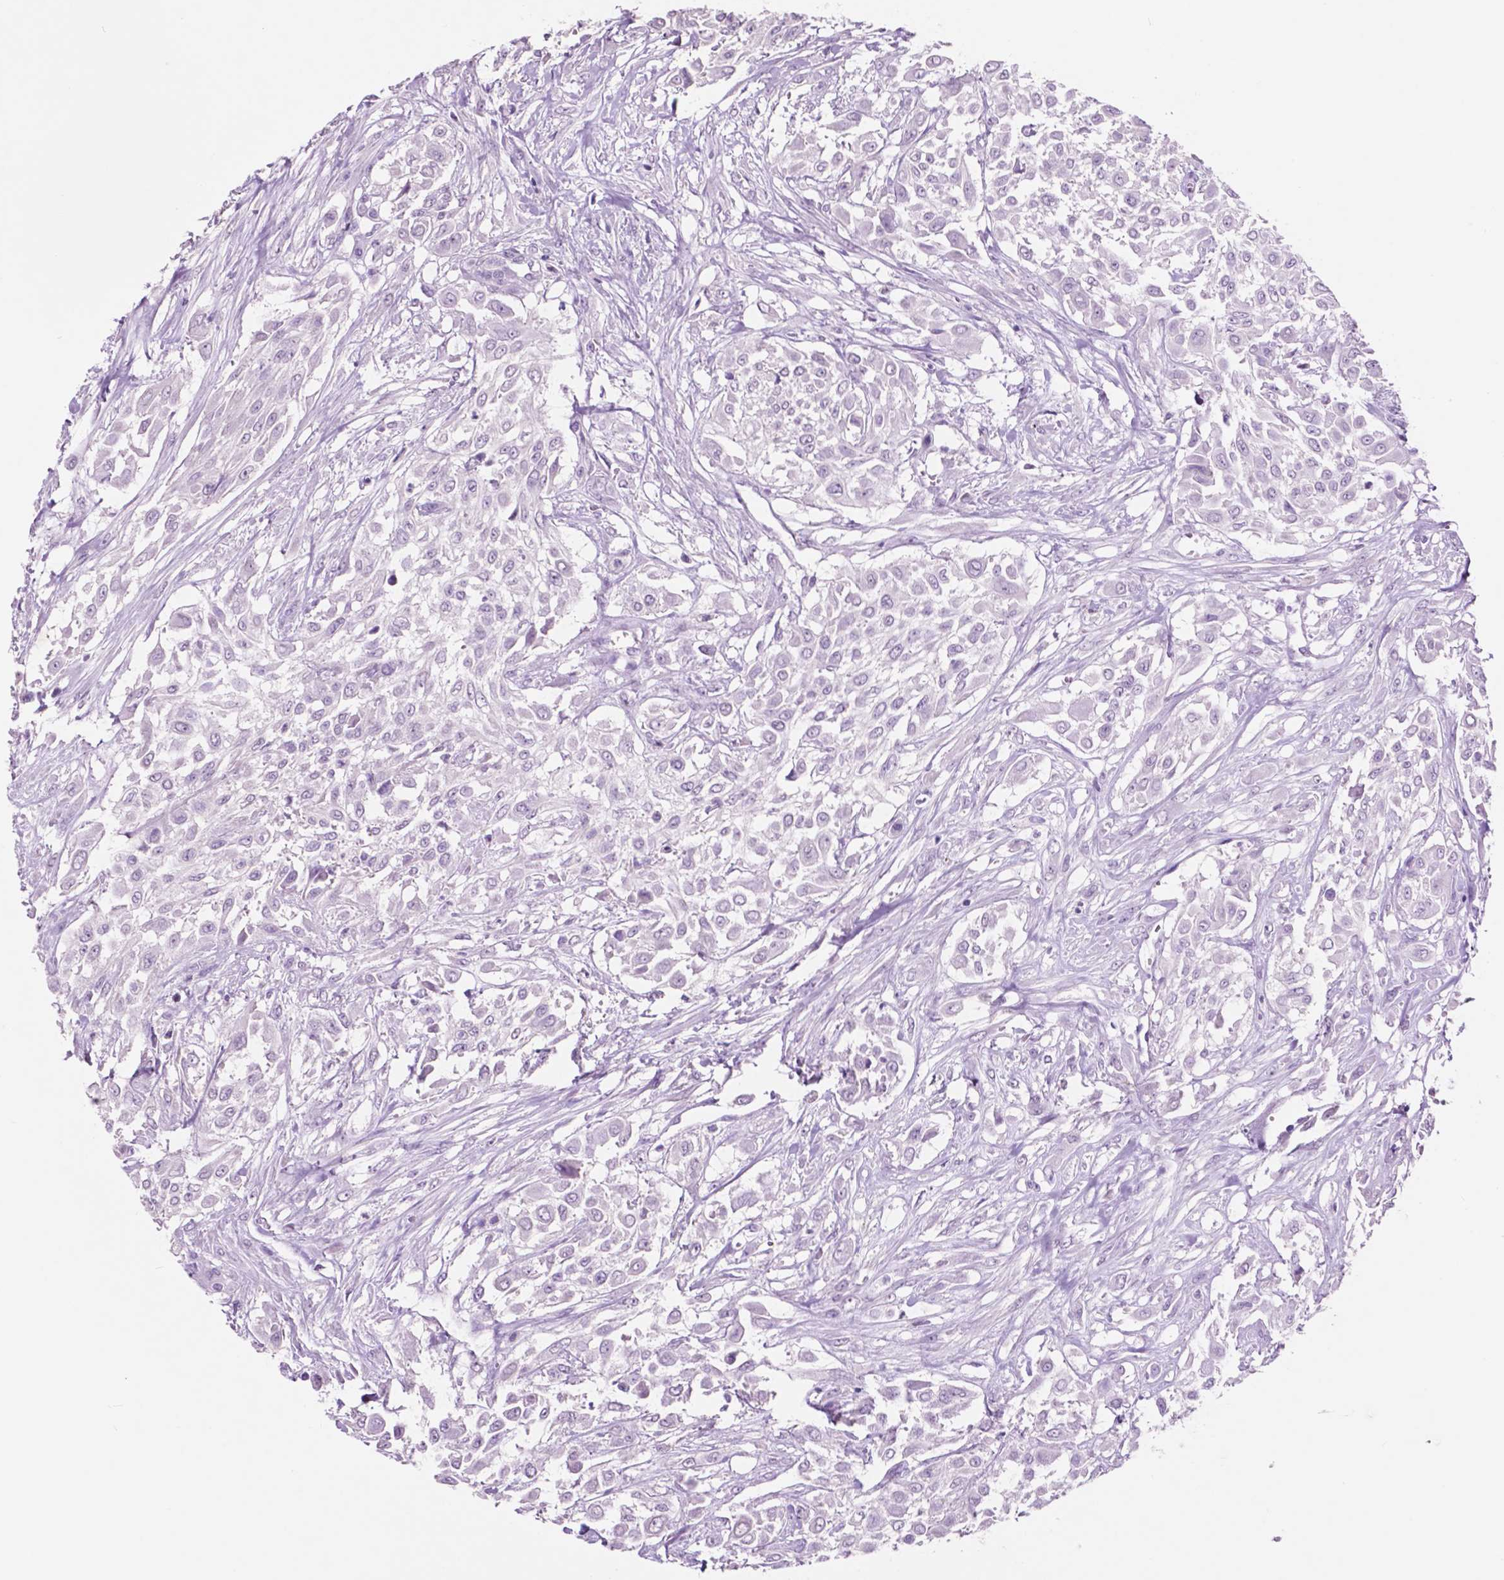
{"staining": {"intensity": "negative", "quantity": "none", "location": "none"}, "tissue": "urothelial cancer", "cell_type": "Tumor cells", "image_type": "cancer", "snomed": [{"axis": "morphology", "description": "Urothelial carcinoma, High grade"}, {"axis": "topography", "description": "Urinary bladder"}], "caption": "DAB immunohistochemical staining of human urothelial cancer reveals no significant expression in tumor cells.", "gene": "IDO1", "patient": {"sex": "male", "age": 57}}